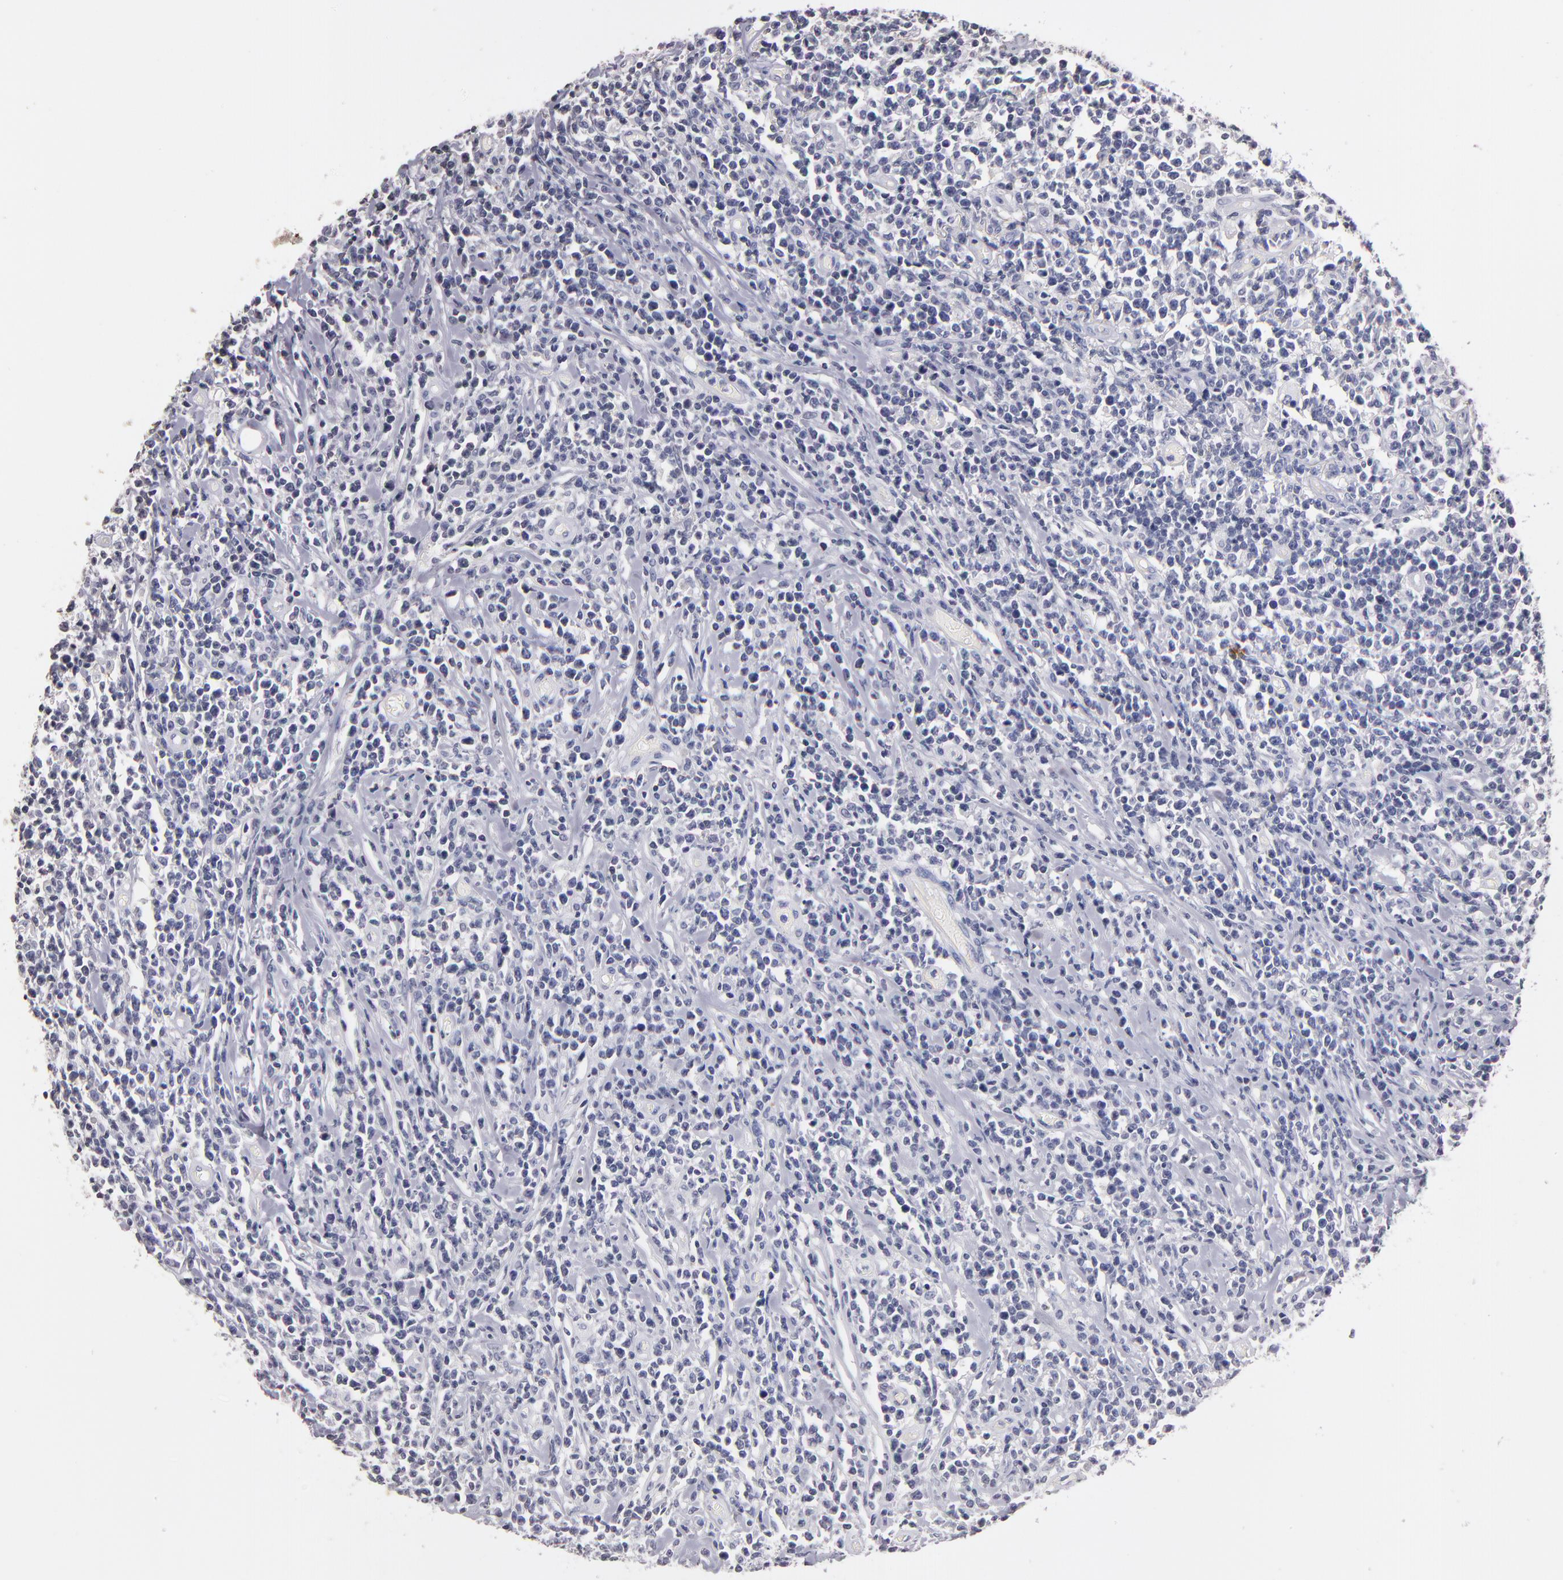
{"staining": {"intensity": "negative", "quantity": "none", "location": "none"}, "tissue": "lymphoma", "cell_type": "Tumor cells", "image_type": "cancer", "snomed": [{"axis": "morphology", "description": "Malignant lymphoma, non-Hodgkin's type, High grade"}, {"axis": "topography", "description": "Colon"}], "caption": "DAB (3,3'-diaminobenzidine) immunohistochemical staining of lymphoma demonstrates no significant positivity in tumor cells. The staining is performed using DAB (3,3'-diaminobenzidine) brown chromogen with nuclei counter-stained in using hematoxylin.", "gene": "SOX10", "patient": {"sex": "male", "age": 82}}